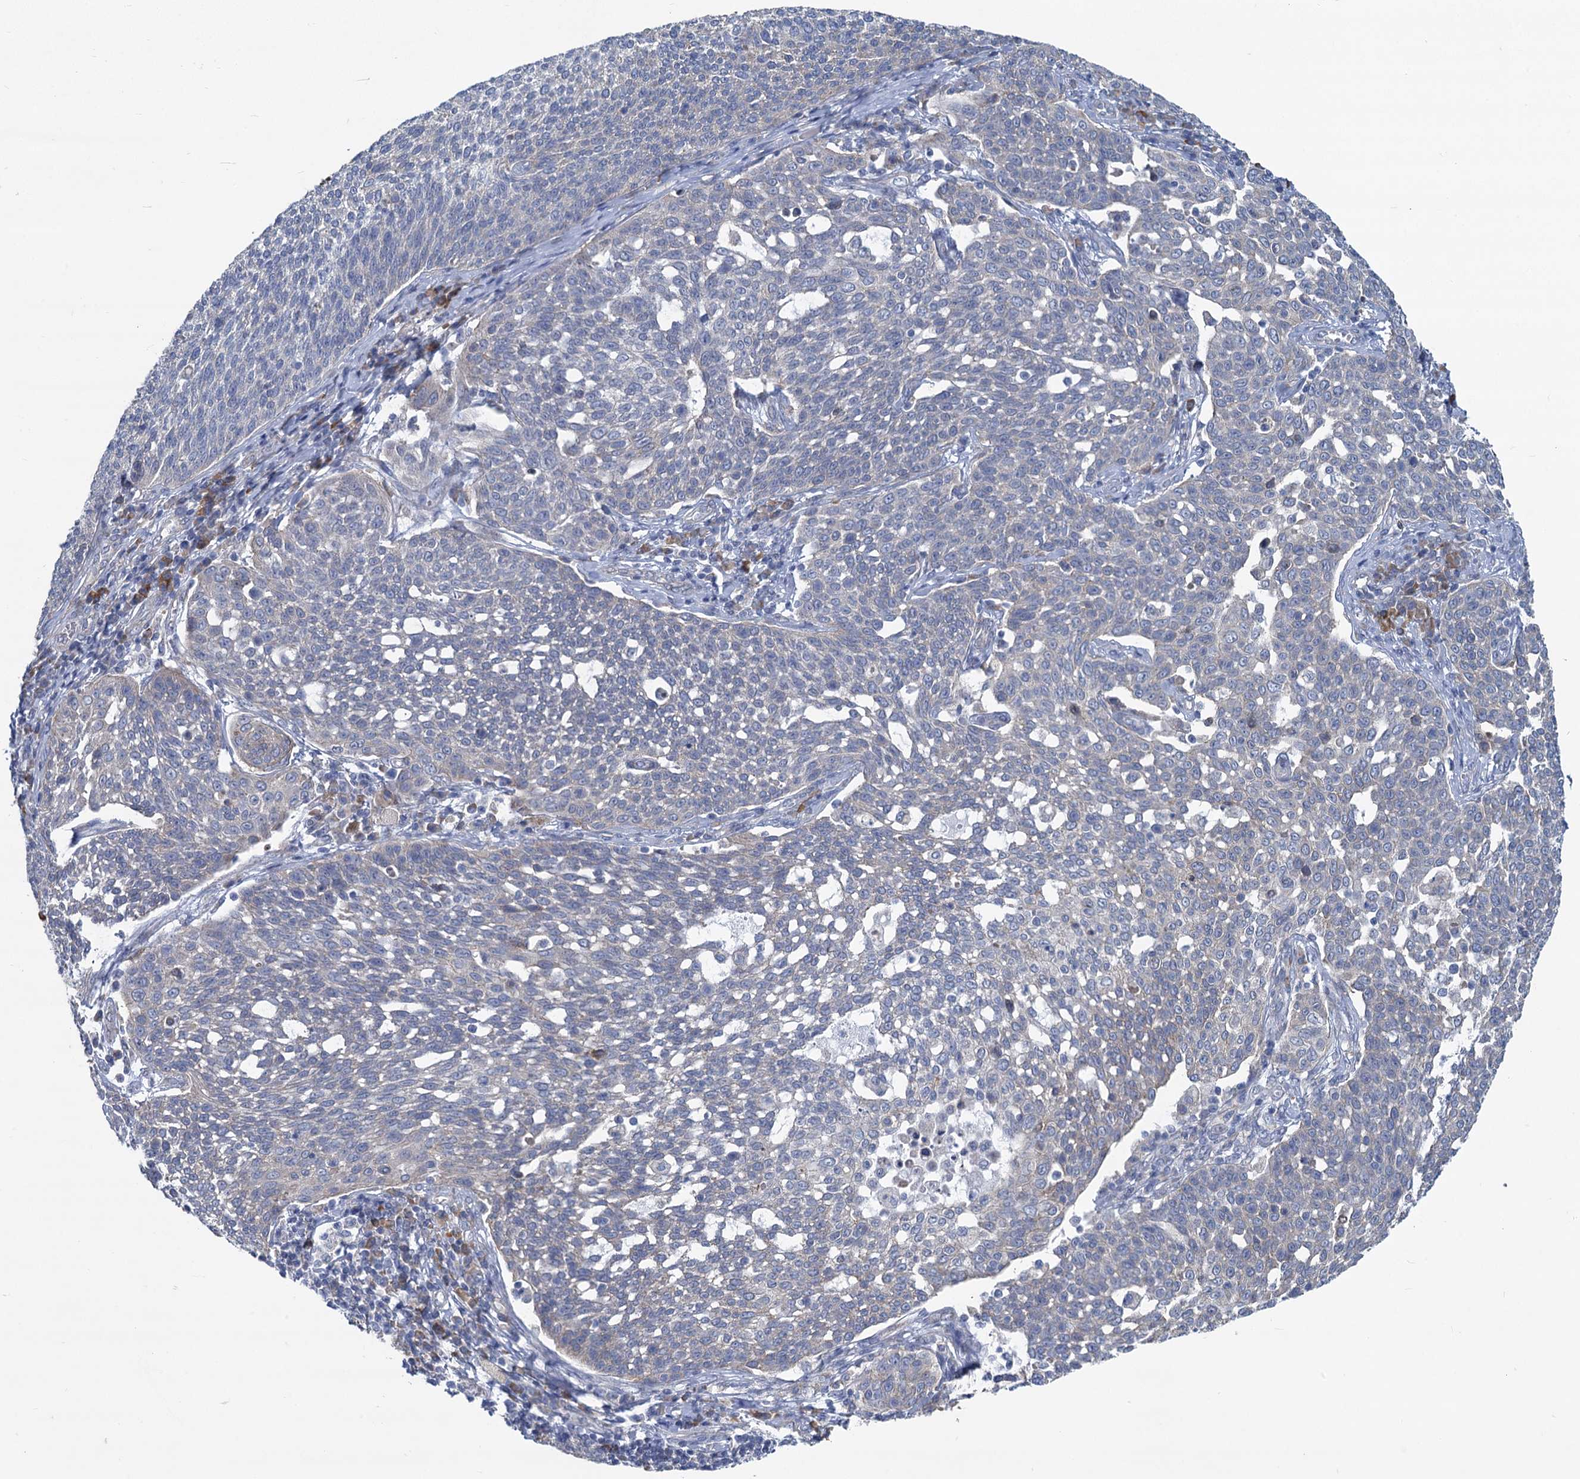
{"staining": {"intensity": "negative", "quantity": "none", "location": "none"}, "tissue": "cervical cancer", "cell_type": "Tumor cells", "image_type": "cancer", "snomed": [{"axis": "morphology", "description": "Squamous cell carcinoma, NOS"}, {"axis": "topography", "description": "Cervix"}], "caption": "High magnification brightfield microscopy of cervical squamous cell carcinoma stained with DAB (brown) and counterstained with hematoxylin (blue): tumor cells show no significant positivity.", "gene": "PRSS35", "patient": {"sex": "female", "age": 34}}